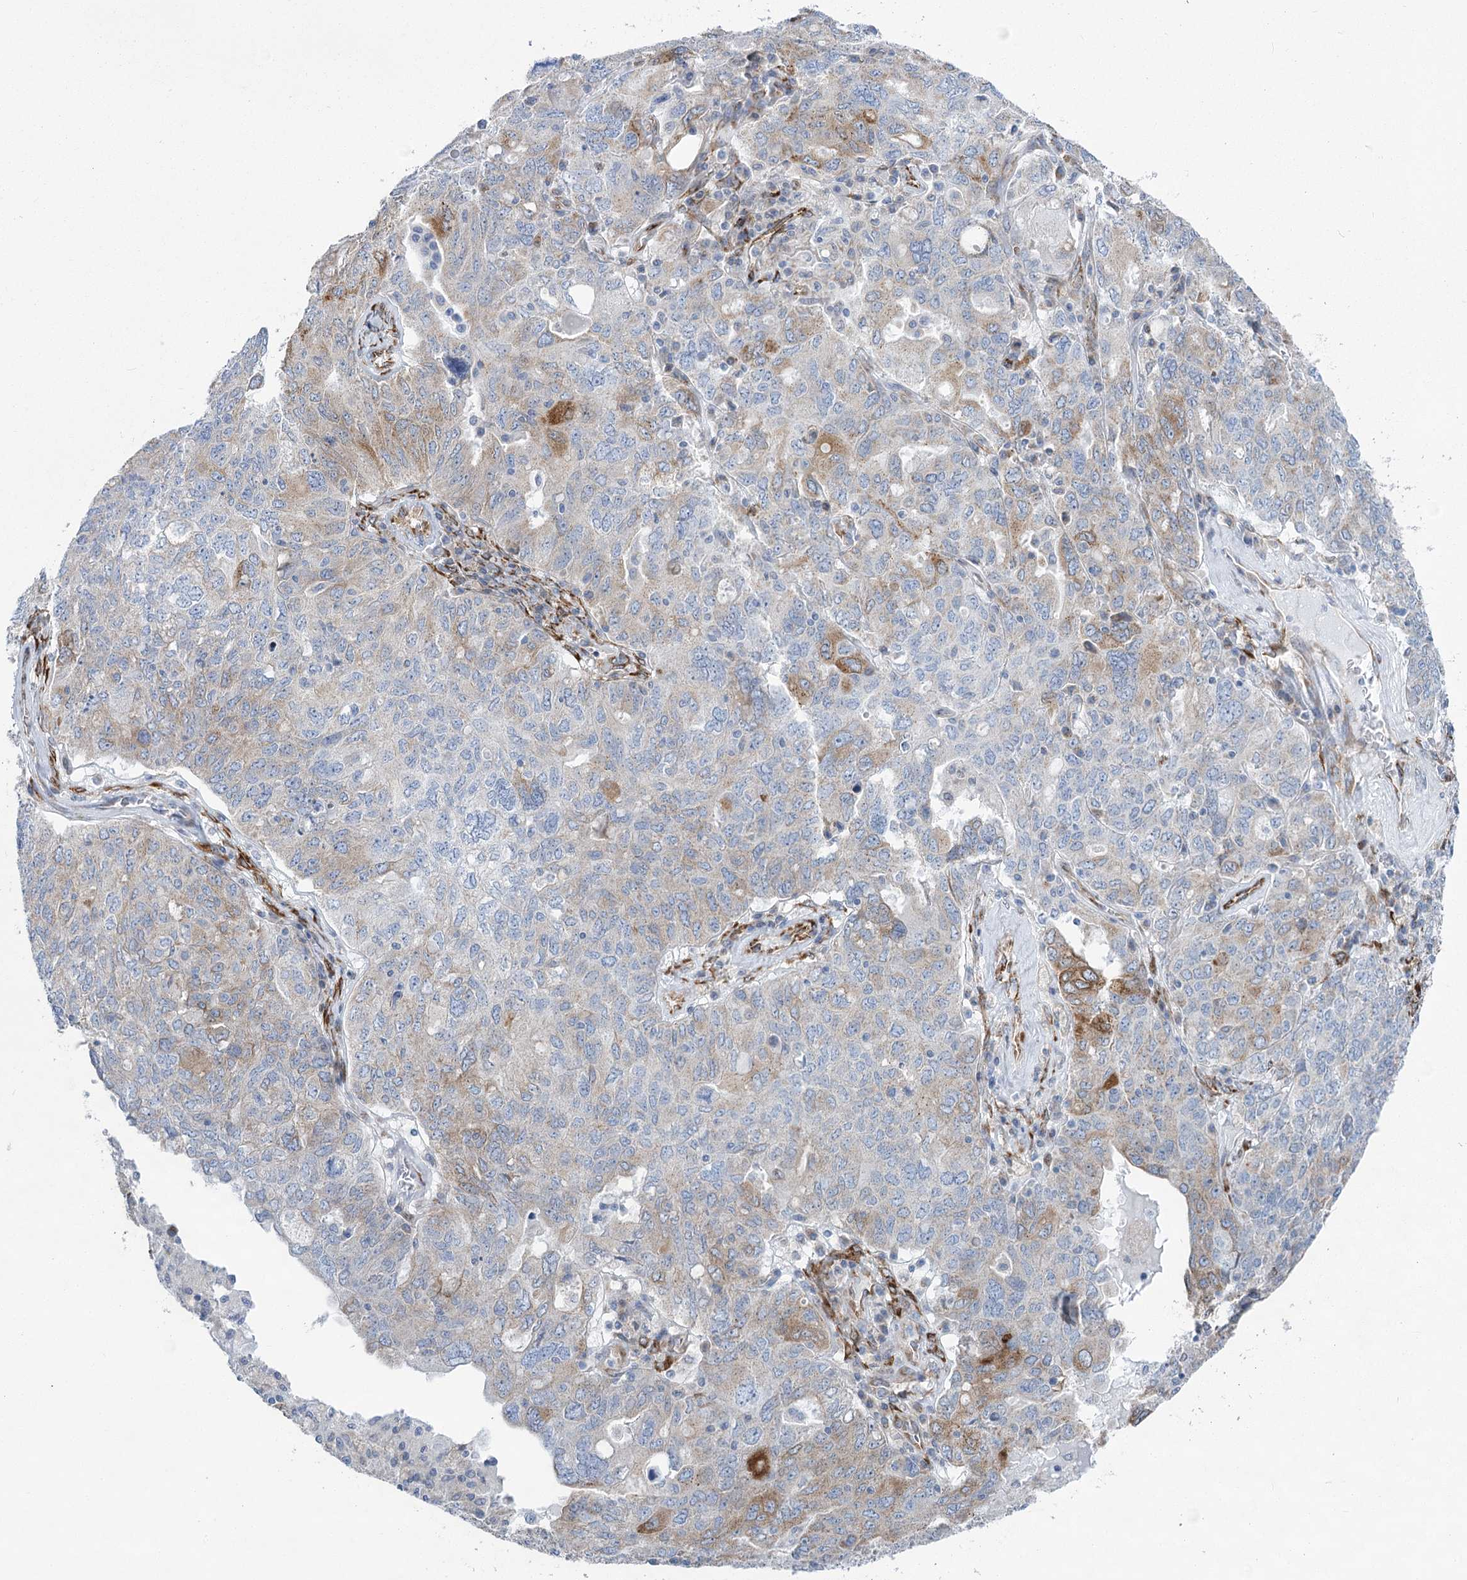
{"staining": {"intensity": "weak", "quantity": "<25%", "location": "cytoplasmic/membranous"}, "tissue": "ovarian cancer", "cell_type": "Tumor cells", "image_type": "cancer", "snomed": [{"axis": "morphology", "description": "Carcinoma, endometroid"}, {"axis": "topography", "description": "Ovary"}], "caption": "Ovarian endometroid carcinoma was stained to show a protein in brown. There is no significant staining in tumor cells. The staining was performed using DAB (3,3'-diaminobenzidine) to visualize the protein expression in brown, while the nuclei were stained in blue with hematoxylin (Magnification: 20x).", "gene": "YTHDC2", "patient": {"sex": "female", "age": 62}}